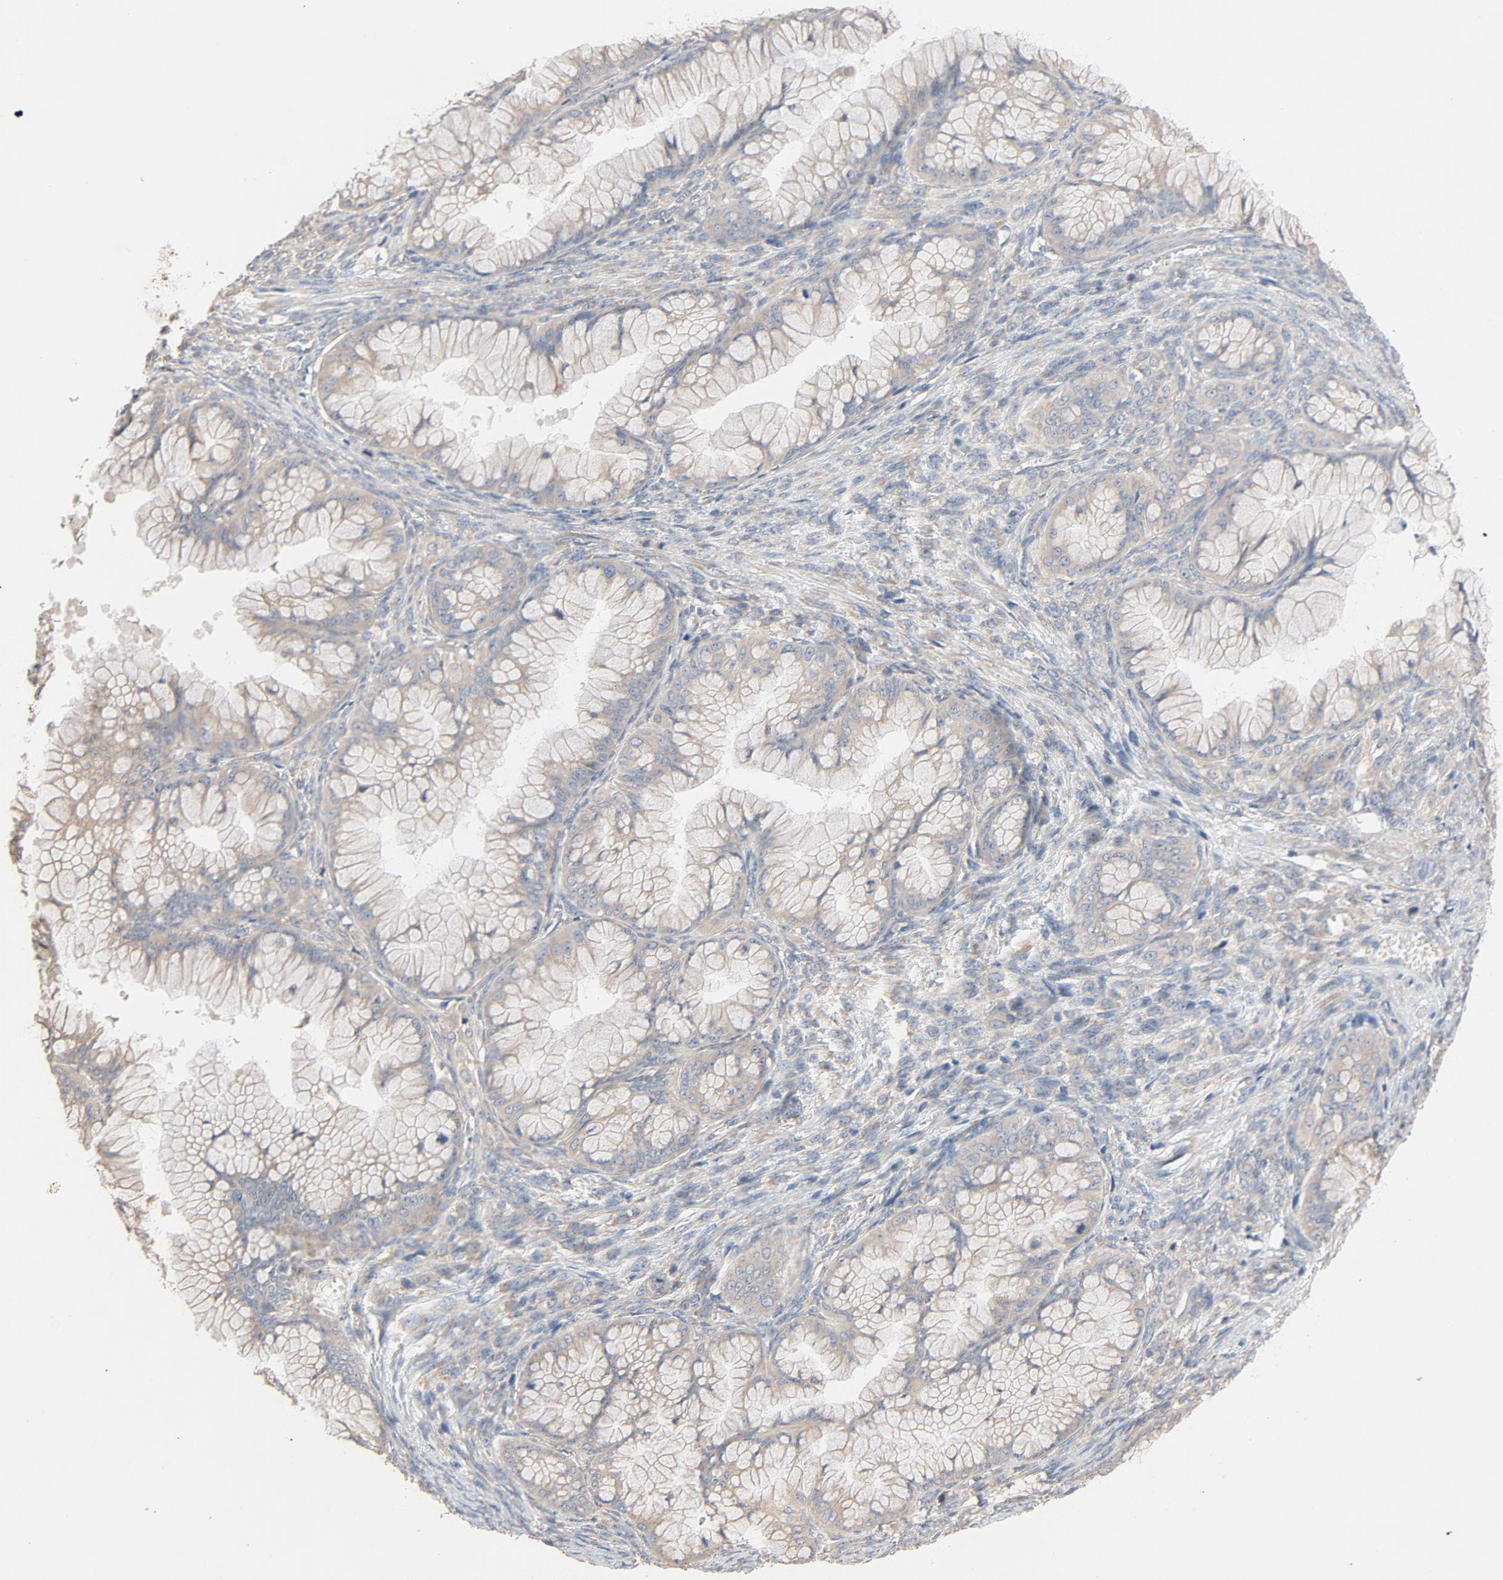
{"staining": {"intensity": "weak", "quantity": ">75%", "location": "cytoplasmic/membranous"}, "tissue": "ovarian cancer", "cell_type": "Tumor cells", "image_type": "cancer", "snomed": [{"axis": "morphology", "description": "Cystadenocarcinoma, mucinous, NOS"}, {"axis": "topography", "description": "Ovary"}], "caption": "Tumor cells display low levels of weak cytoplasmic/membranous expression in approximately >75% of cells in ovarian cancer (mucinous cystadenocarcinoma).", "gene": "TLR4", "patient": {"sex": "female", "age": 63}}